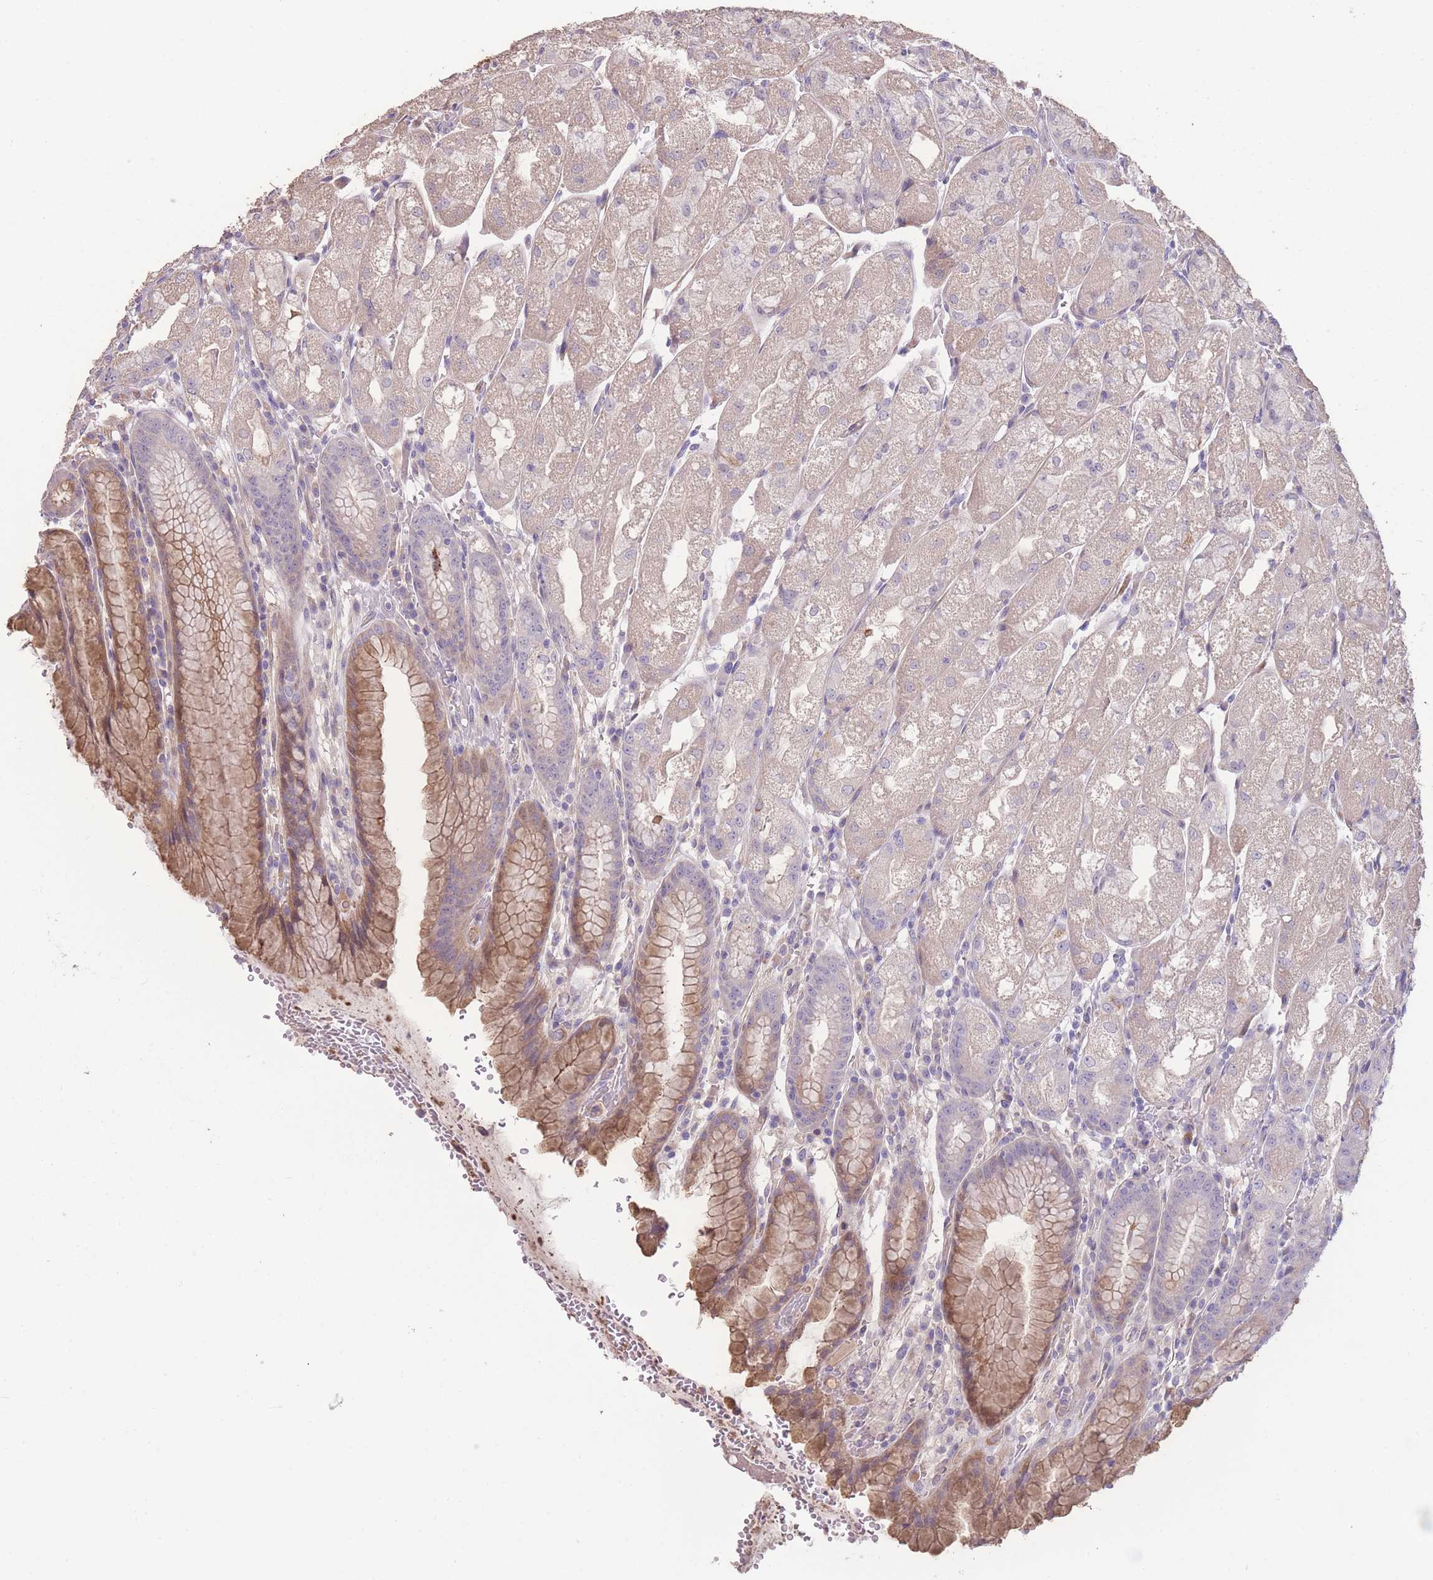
{"staining": {"intensity": "moderate", "quantity": "<25%", "location": "cytoplasmic/membranous"}, "tissue": "stomach", "cell_type": "Glandular cells", "image_type": "normal", "snomed": [{"axis": "morphology", "description": "Normal tissue, NOS"}, {"axis": "topography", "description": "Stomach, upper"}], "caption": "A brown stain labels moderate cytoplasmic/membranous staining of a protein in glandular cells of benign stomach.", "gene": "RSPH10B2", "patient": {"sex": "male", "age": 52}}